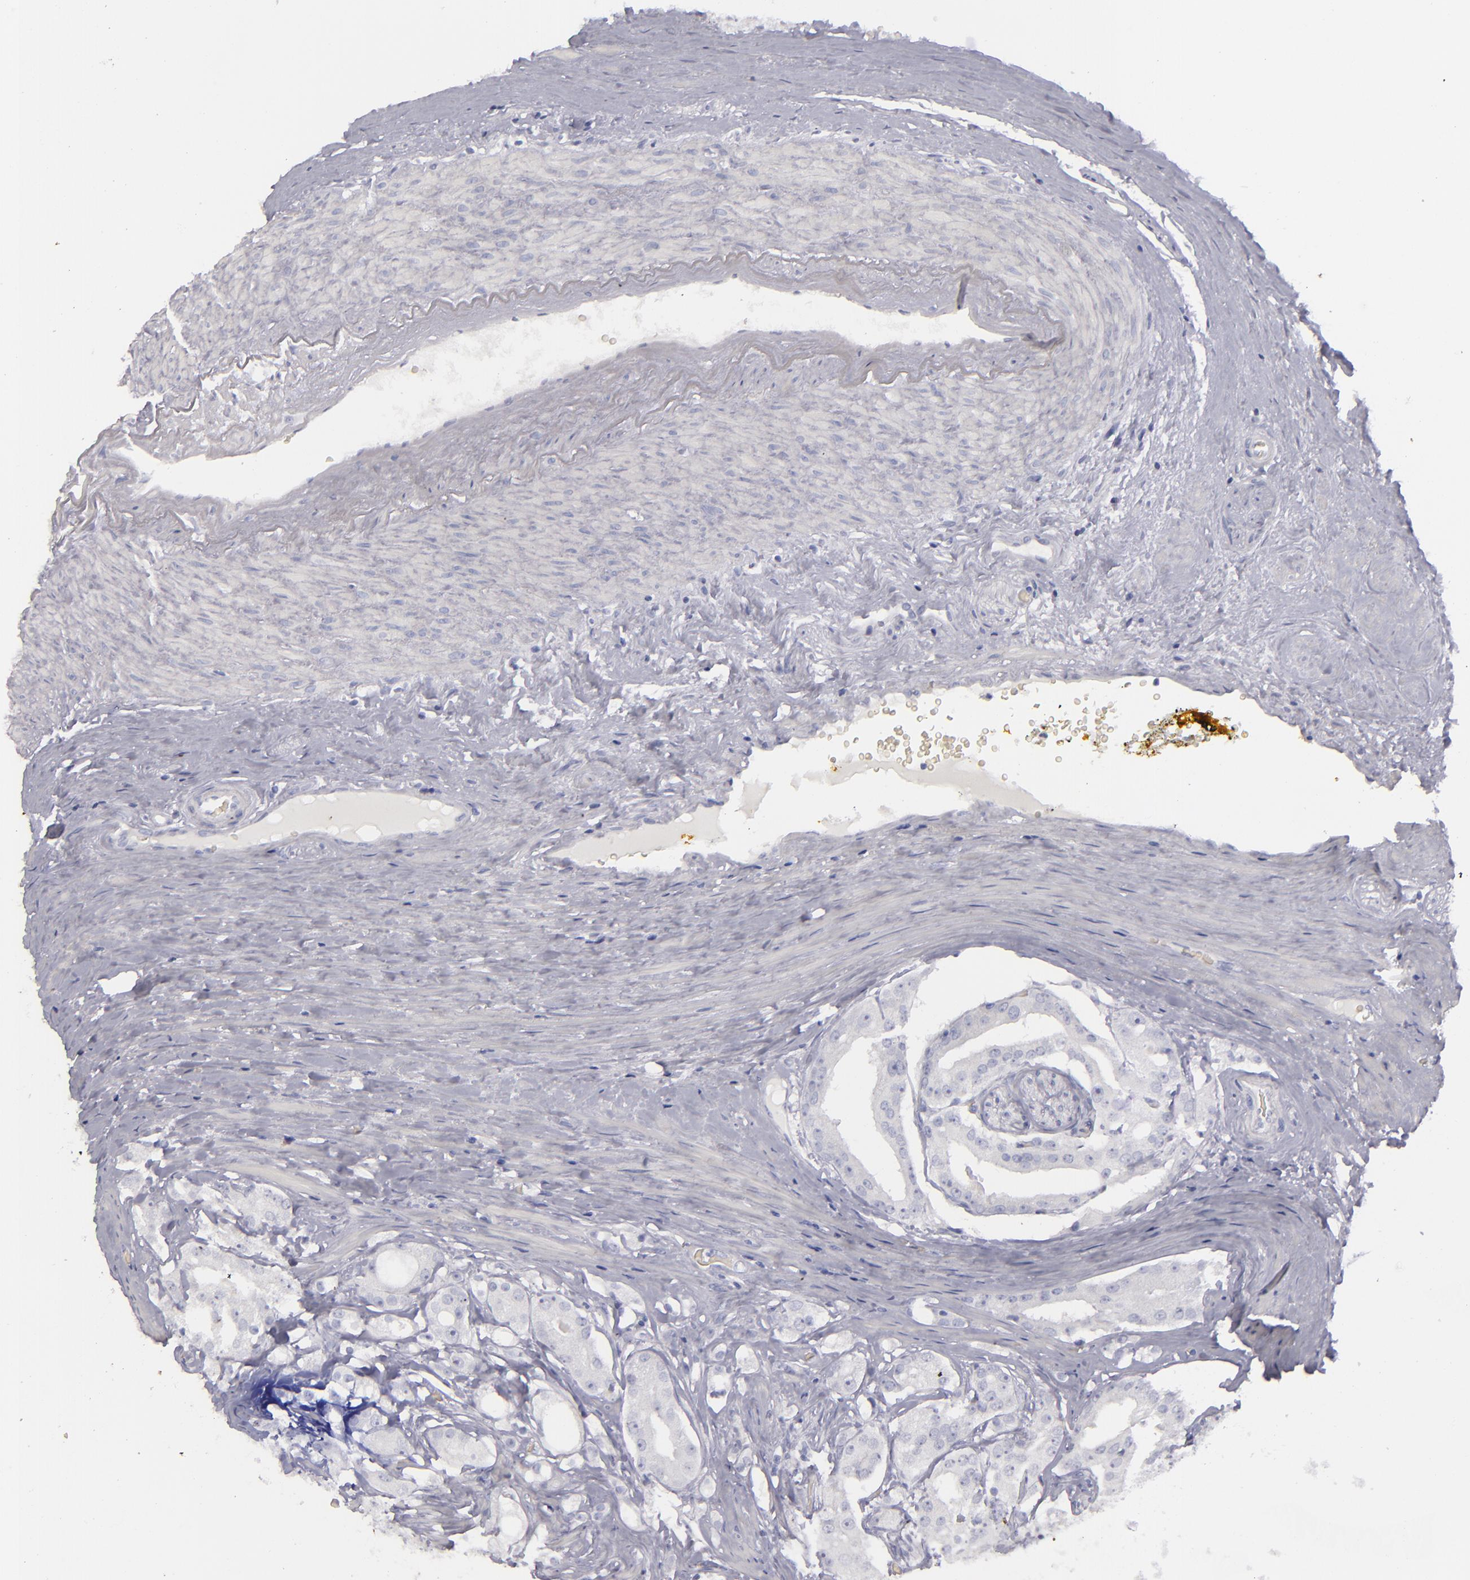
{"staining": {"intensity": "negative", "quantity": "none", "location": "none"}, "tissue": "prostate cancer", "cell_type": "Tumor cells", "image_type": "cancer", "snomed": [{"axis": "morphology", "description": "Adenocarcinoma, High grade"}, {"axis": "topography", "description": "Prostate"}], "caption": "Immunohistochemistry (IHC) of prostate adenocarcinoma (high-grade) displays no staining in tumor cells.", "gene": "CD22", "patient": {"sex": "male", "age": 68}}